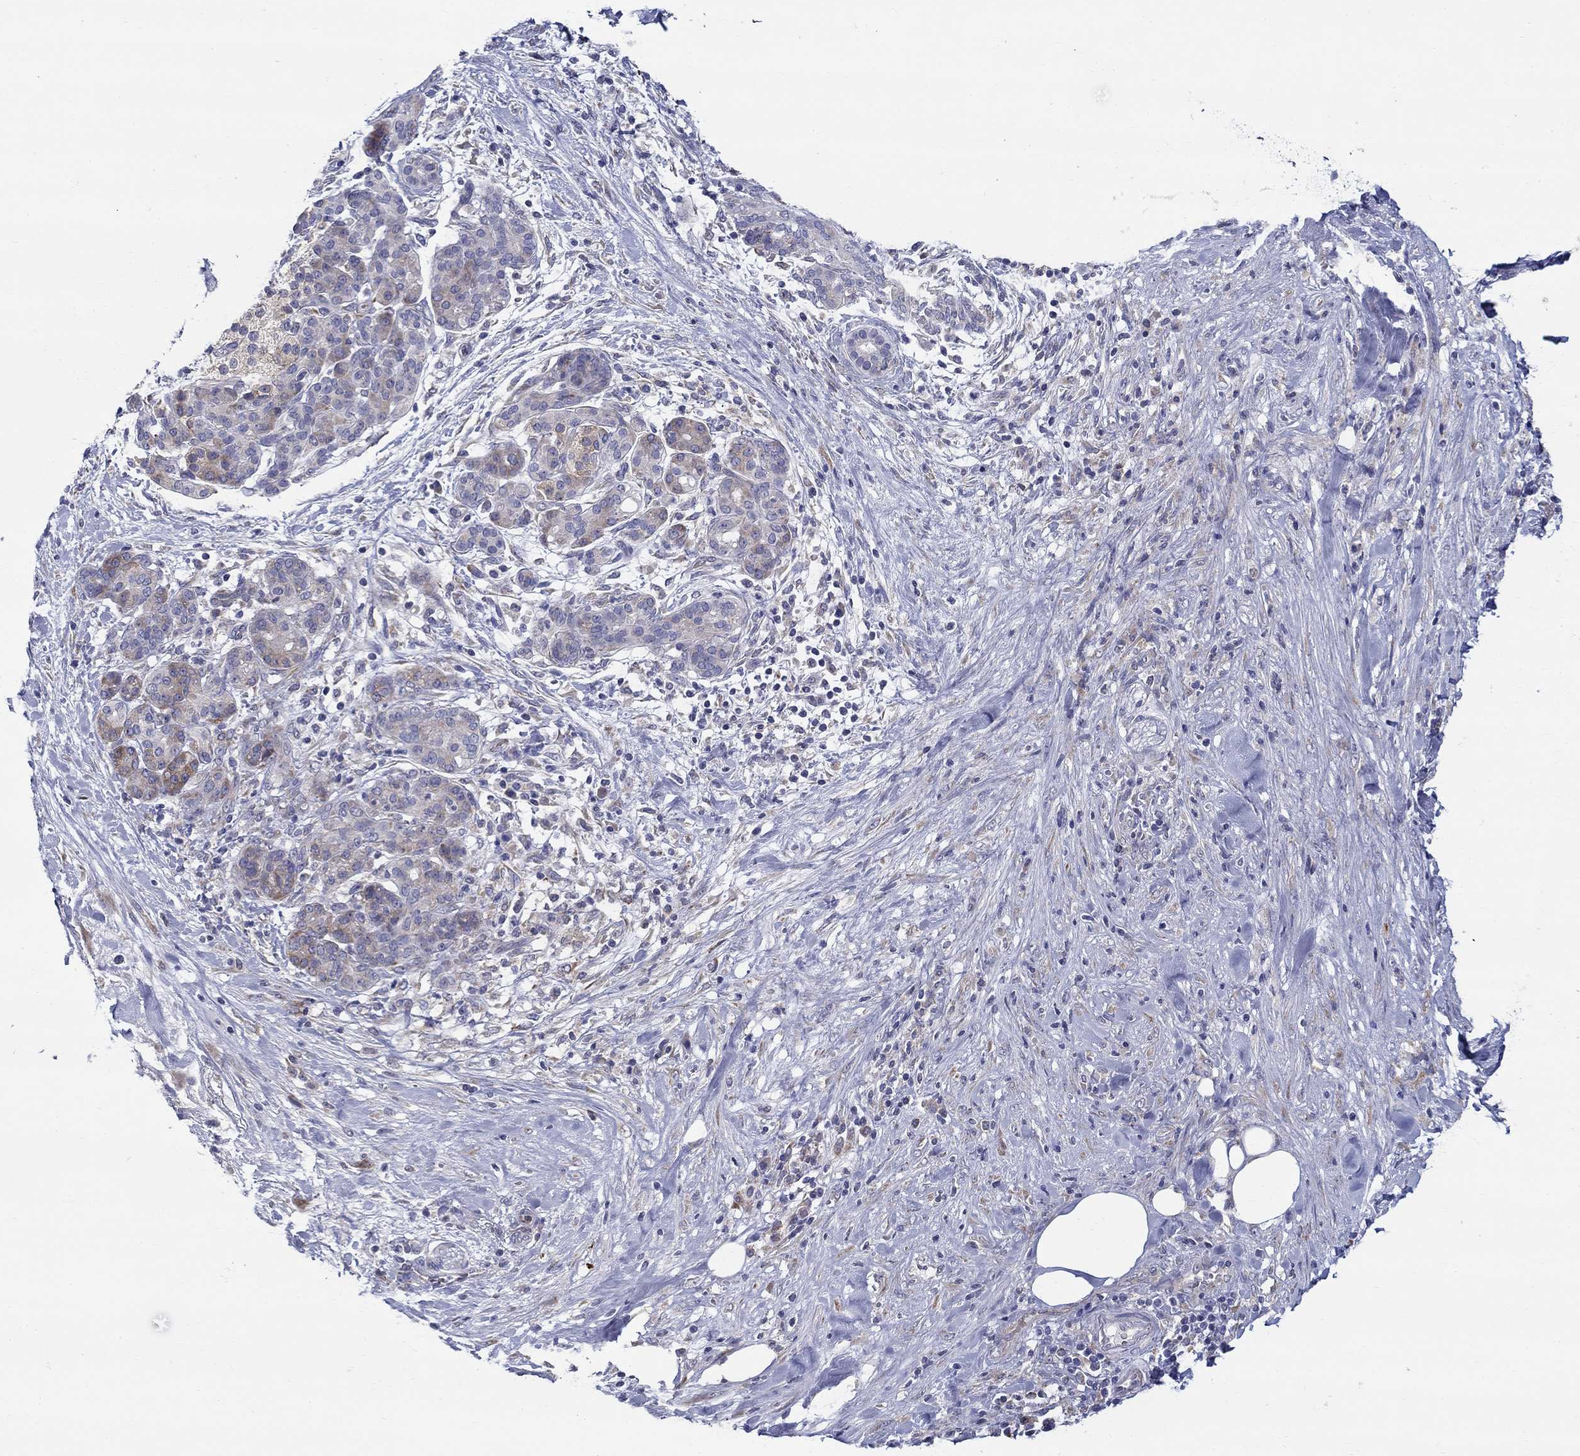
{"staining": {"intensity": "weak", "quantity": "<25%", "location": "cytoplasmic/membranous"}, "tissue": "pancreatic cancer", "cell_type": "Tumor cells", "image_type": "cancer", "snomed": [{"axis": "morphology", "description": "Adenocarcinoma, NOS"}, {"axis": "topography", "description": "Pancreas"}], "caption": "Immunohistochemistry micrograph of pancreatic cancer (adenocarcinoma) stained for a protein (brown), which reveals no staining in tumor cells. (Brightfield microscopy of DAB immunohistochemistry (IHC) at high magnification).", "gene": "QRFPR", "patient": {"sex": "male", "age": 44}}